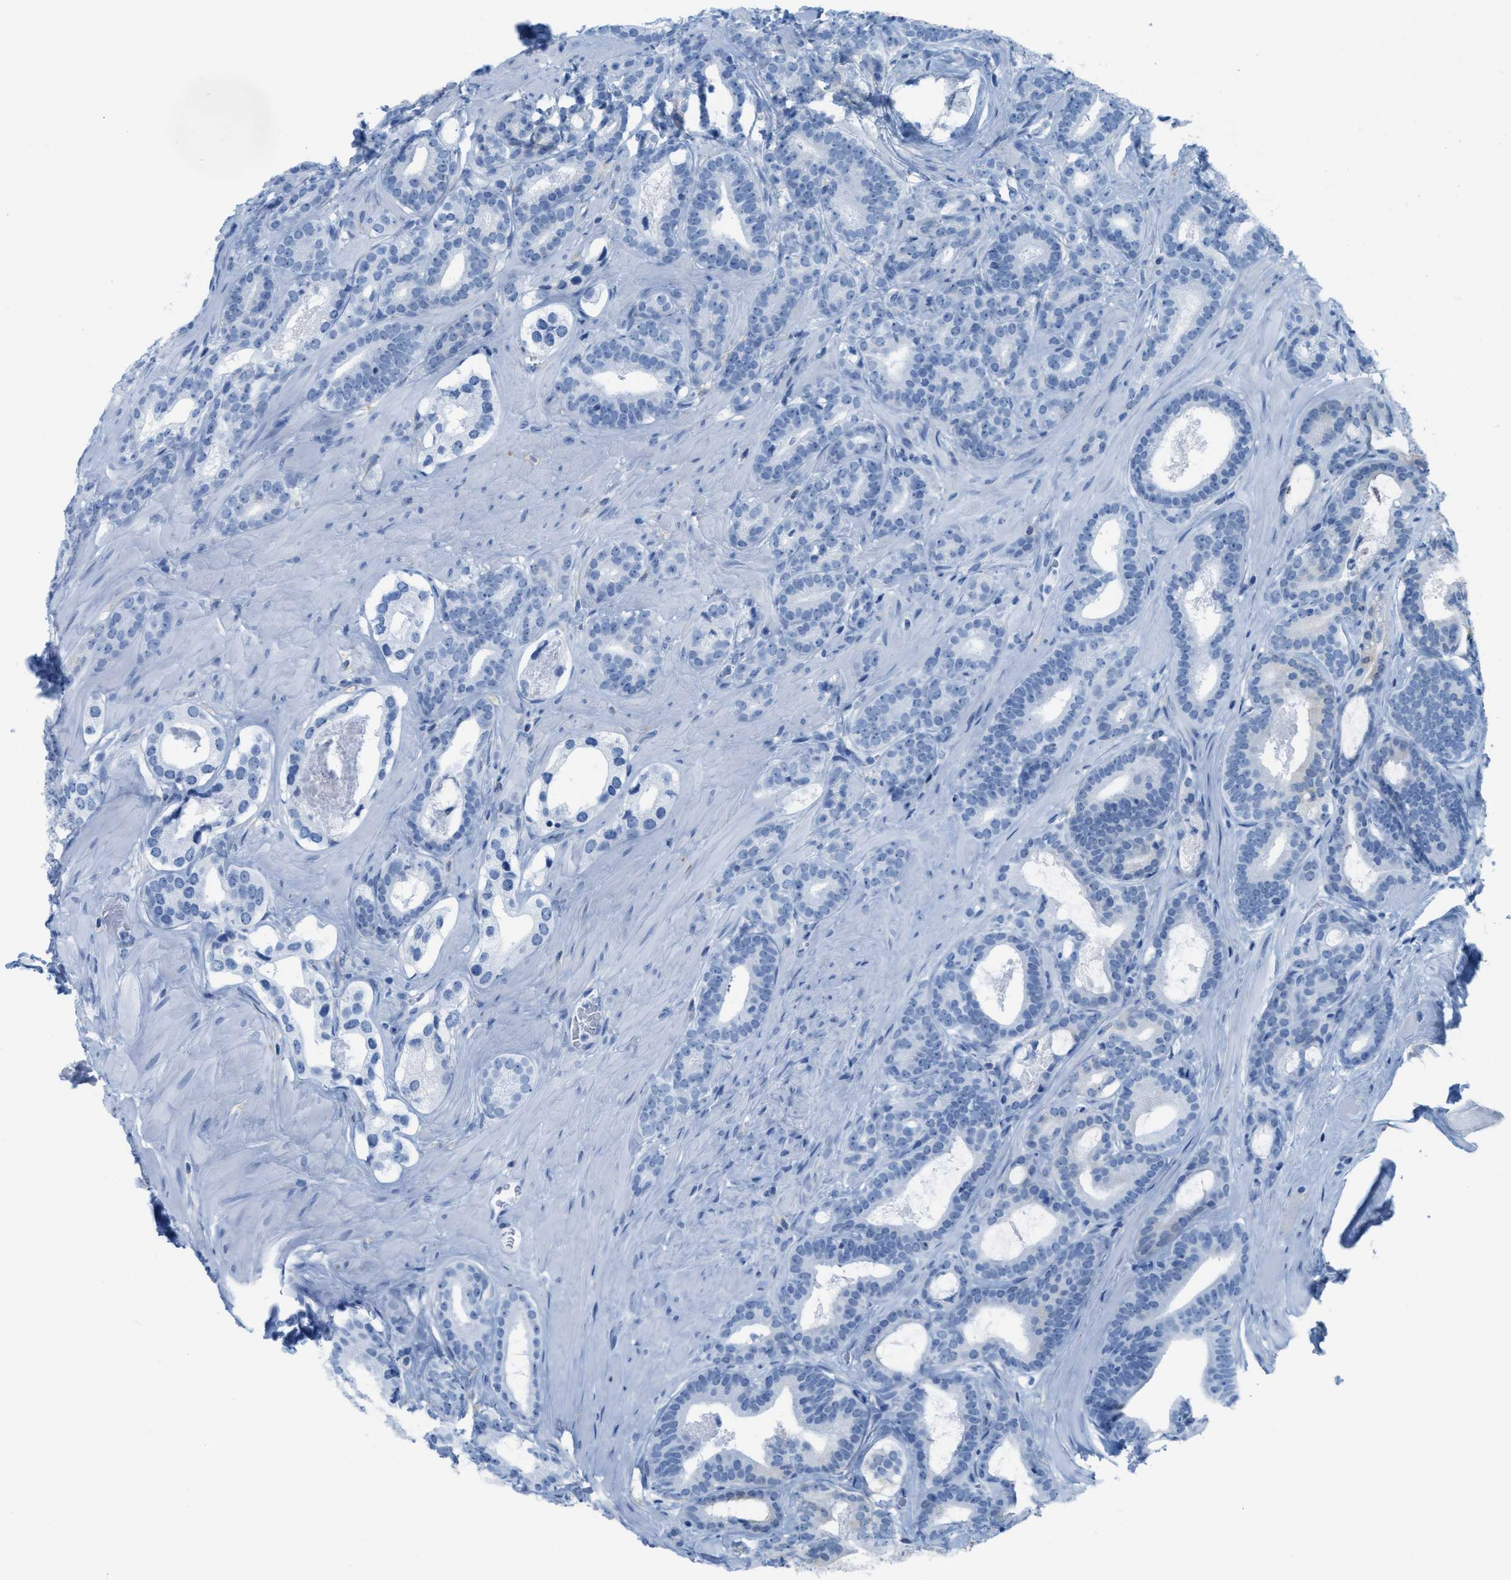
{"staining": {"intensity": "negative", "quantity": "none", "location": "none"}, "tissue": "prostate cancer", "cell_type": "Tumor cells", "image_type": "cancer", "snomed": [{"axis": "morphology", "description": "Adenocarcinoma, High grade"}, {"axis": "topography", "description": "Prostate"}], "caption": "Immunohistochemical staining of adenocarcinoma (high-grade) (prostate) exhibits no significant staining in tumor cells. Brightfield microscopy of IHC stained with DAB (brown) and hematoxylin (blue), captured at high magnification.", "gene": "ASGR1", "patient": {"sex": "male", "age": 60}}